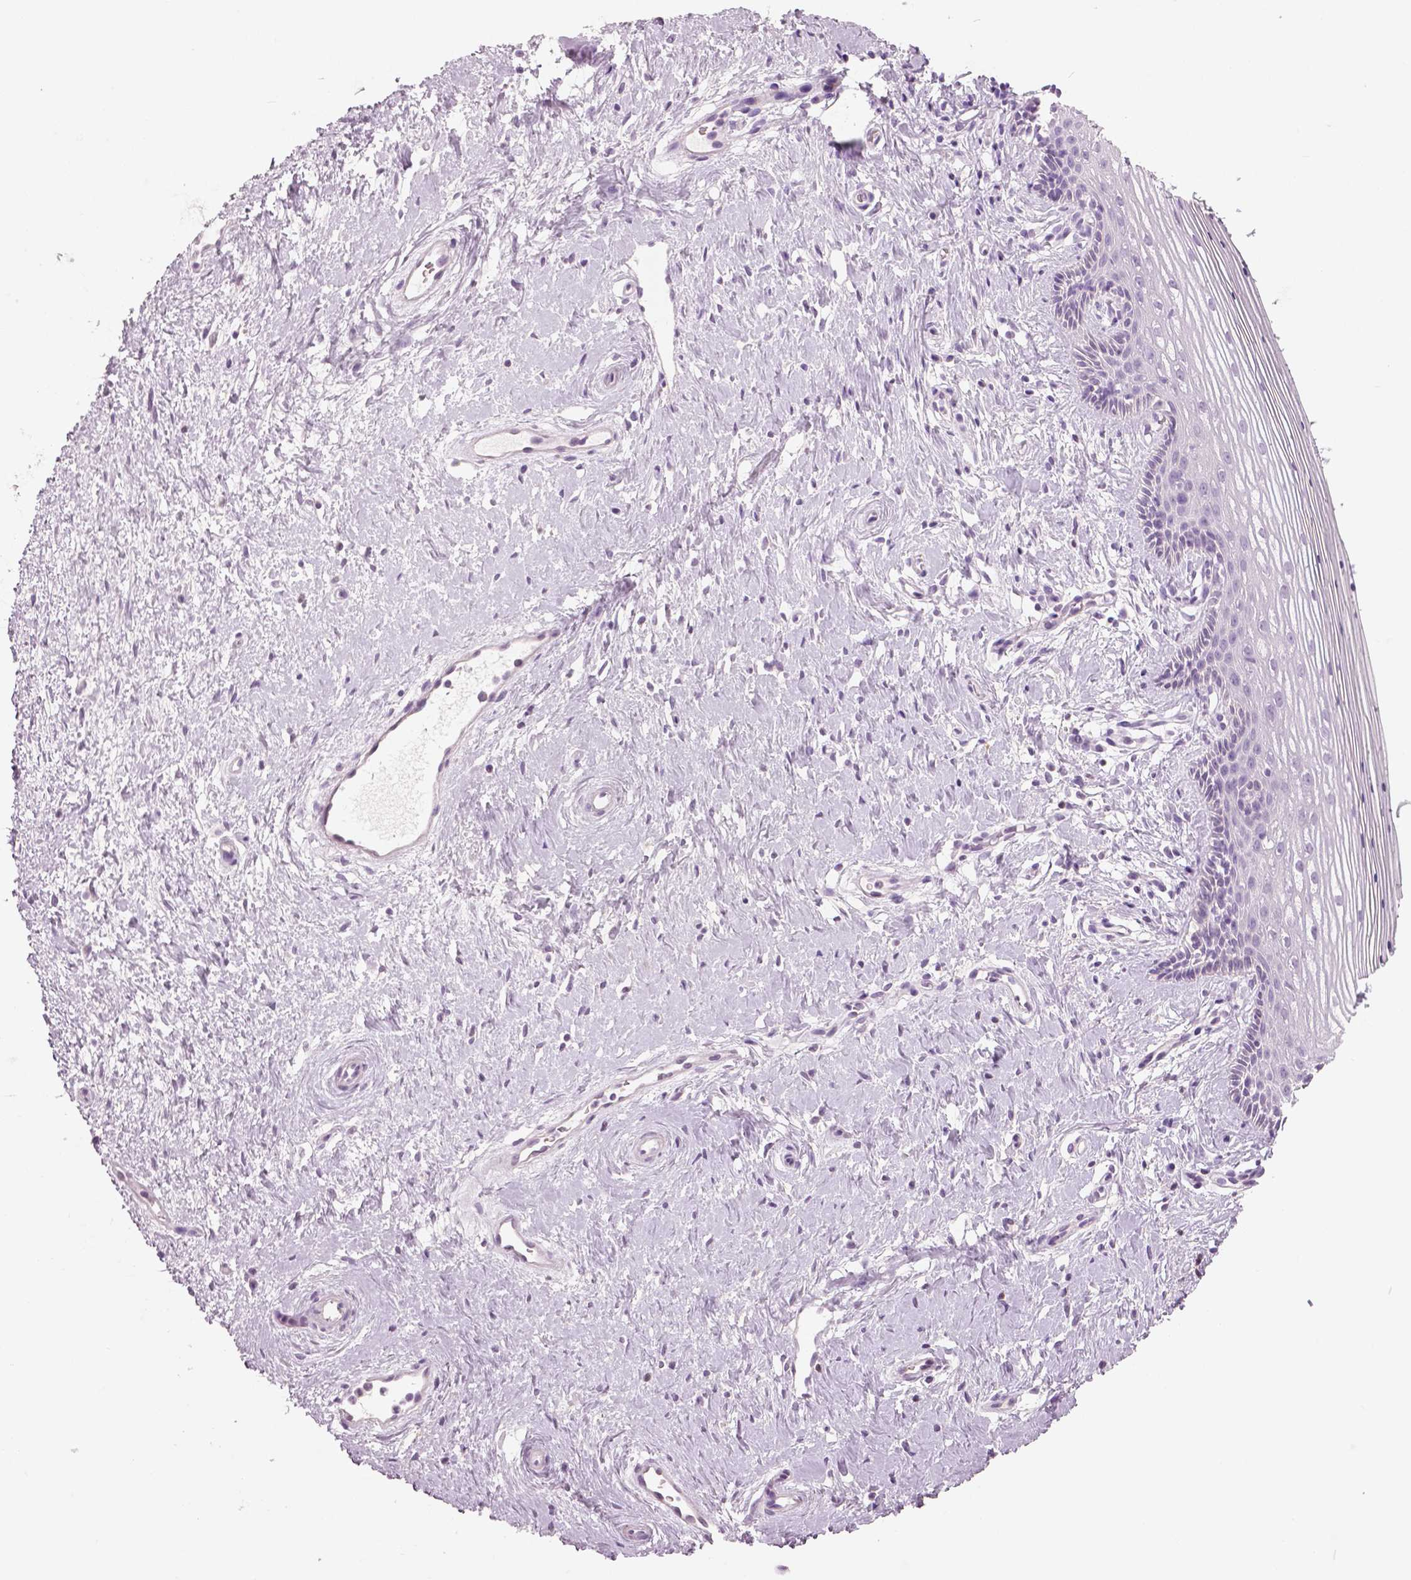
{"staining": {"intensity": "negative", "quantity": "none", "location": "none"}, "tissue": "vagina", "cell_type": "Squamous epithelial cells", "image_type": "normal", "snomed": [{"axis": "morphology", "description": "Normal tissue, NOS"}, {"axis": "topography", "description": "Vagina"}], "caption": "A micrograph of vagina stained for a protein exhibits no brown staining in squamous epithelial cells. (Brightfield microscopy of DAB (3,3'-diaminobenzidine) immunohistochemistry at high magnification).", "gene": "GALM", "patient": {"sex": "female", "age": 42}}